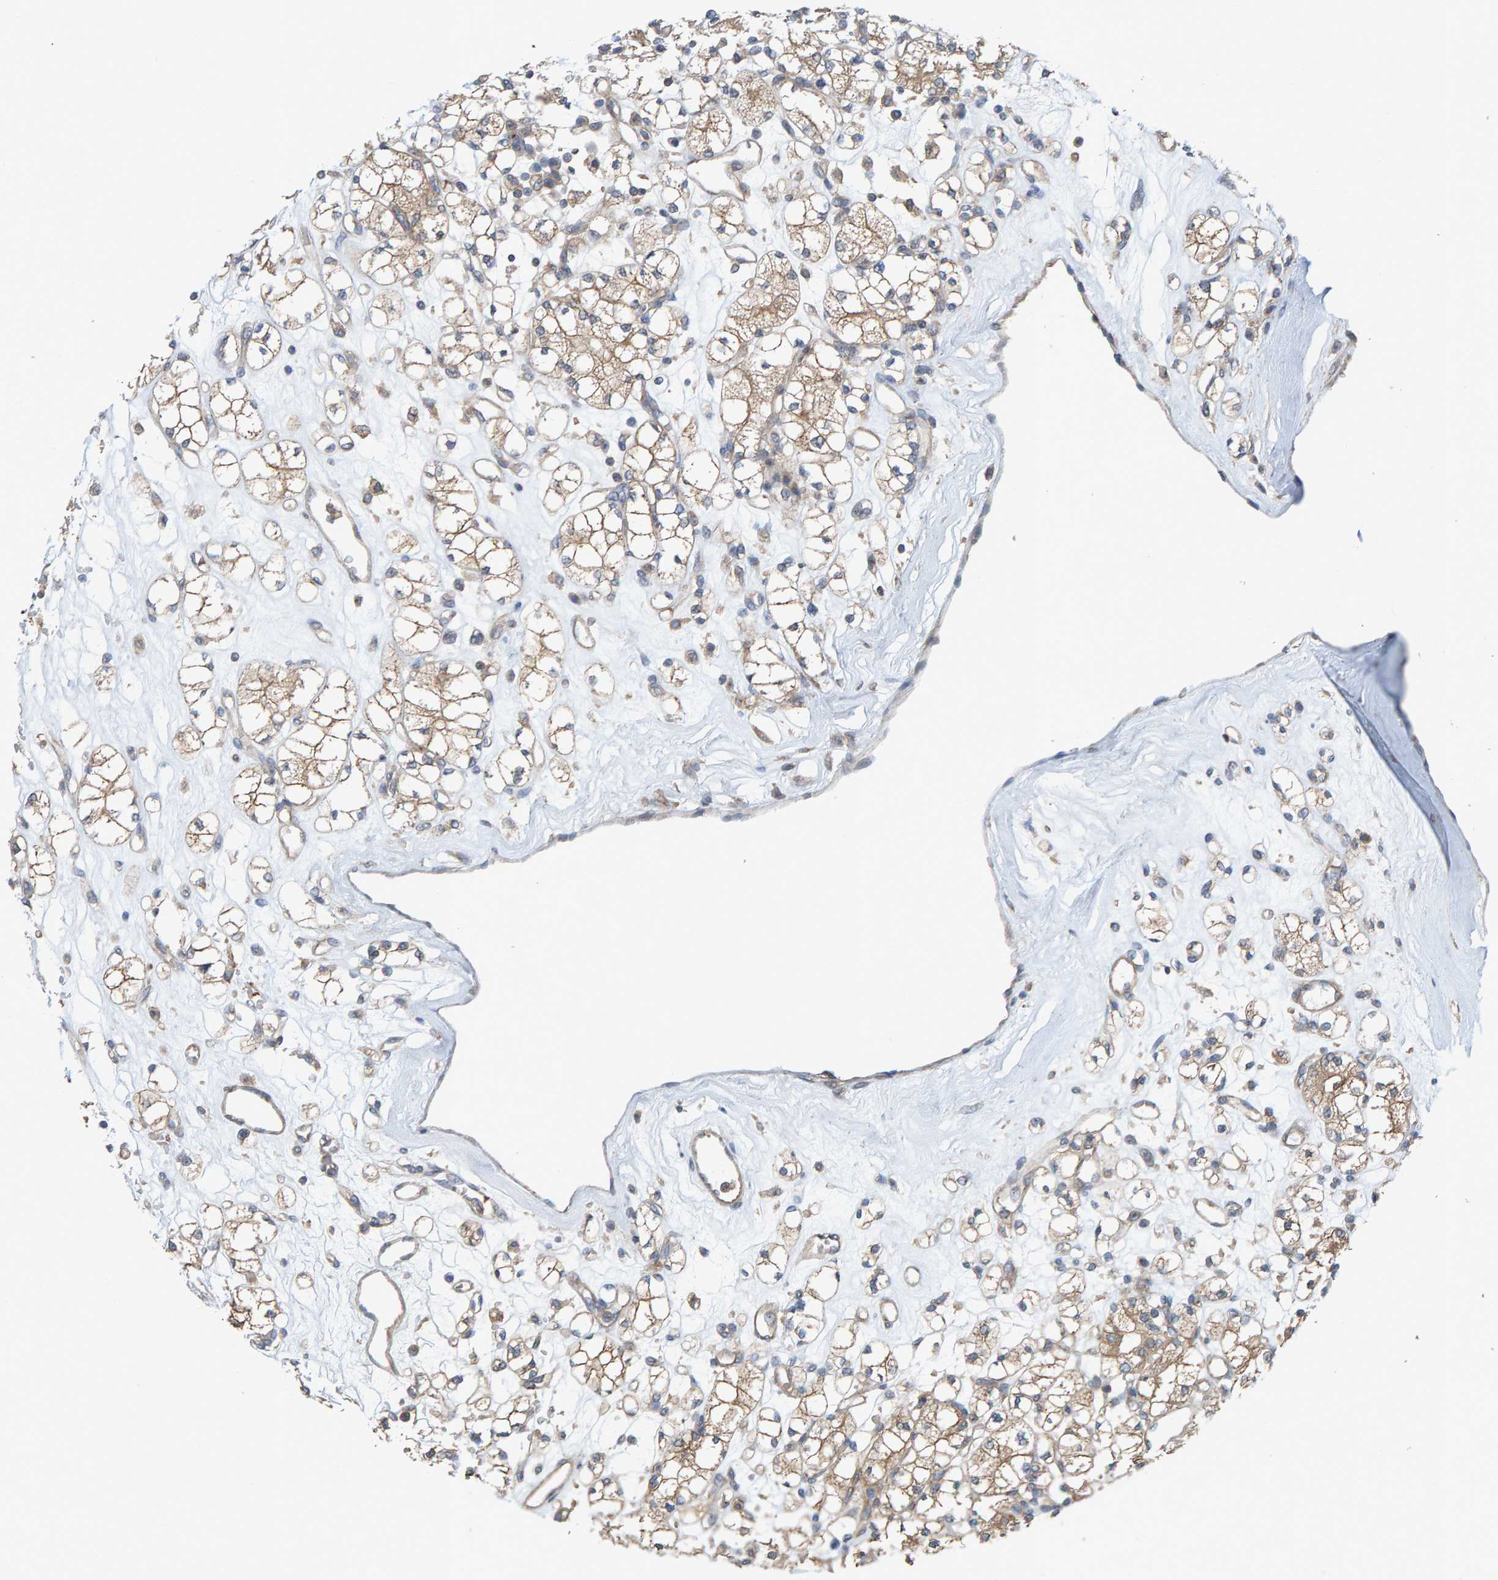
{"staining": {"intensity": "moderate", "quantity": ">75%", "location": "cytoplasmic/membranous"}, "tissue": "renal cancer", "cell_type": "Tumor cells", "image_type": "cancer", "snomed": [{"axis": "morphology", "description": "Adenocarcinoma, NOS"}, {"axis": "topography", "description": "Kidney"}], "caption": "Tumor cells demonstrate moderate cytoplasmic/membranous expression in about >75% of cells in renal adenocarcinoma. Nuclei are stained in blue.", "gene": "UBAP1", "patient": {"sex": "male", "age": 77}}